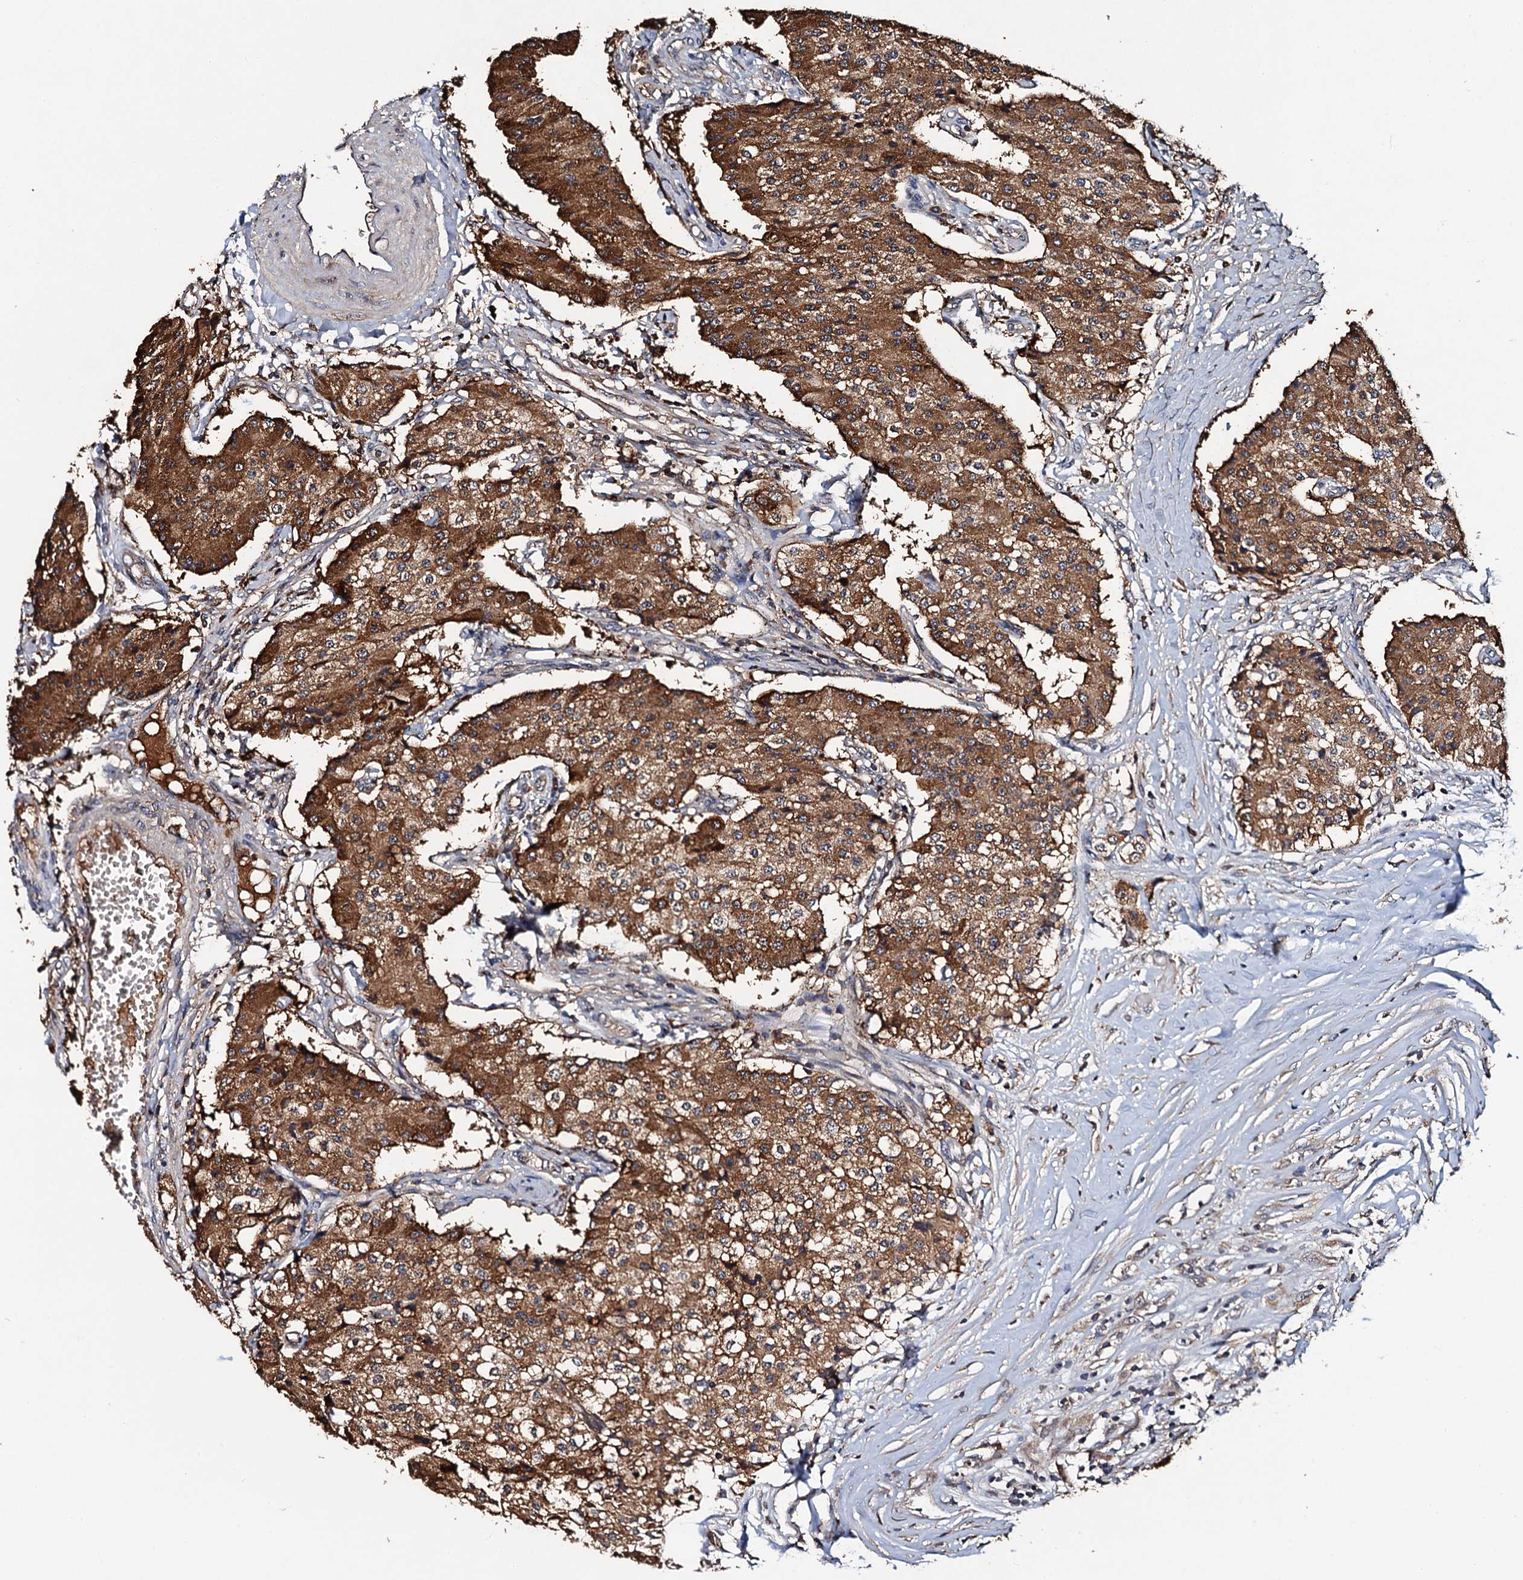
{"staining": {"intensity": "moderate", "quantity": ">75%", "location": "cytoplasmic/membranous"}, "tissue": "carcinoid", "cell_type": "Tumor cells", "image_type": "cancer", "snomed": [{"axis": "morphology", "description": "Carcinoid, malignant, NOS"}, {"axis": "topography", "description": "Colon"}], "caption": "Protein expression by immunohistochemistry (IHC) exhibits moderate cytoplasmic/membranous staining in approximately >75% of tumor cells in carcinoid.", "gene": "RGS11", "patient": {"sex": "female", "age": 52}}